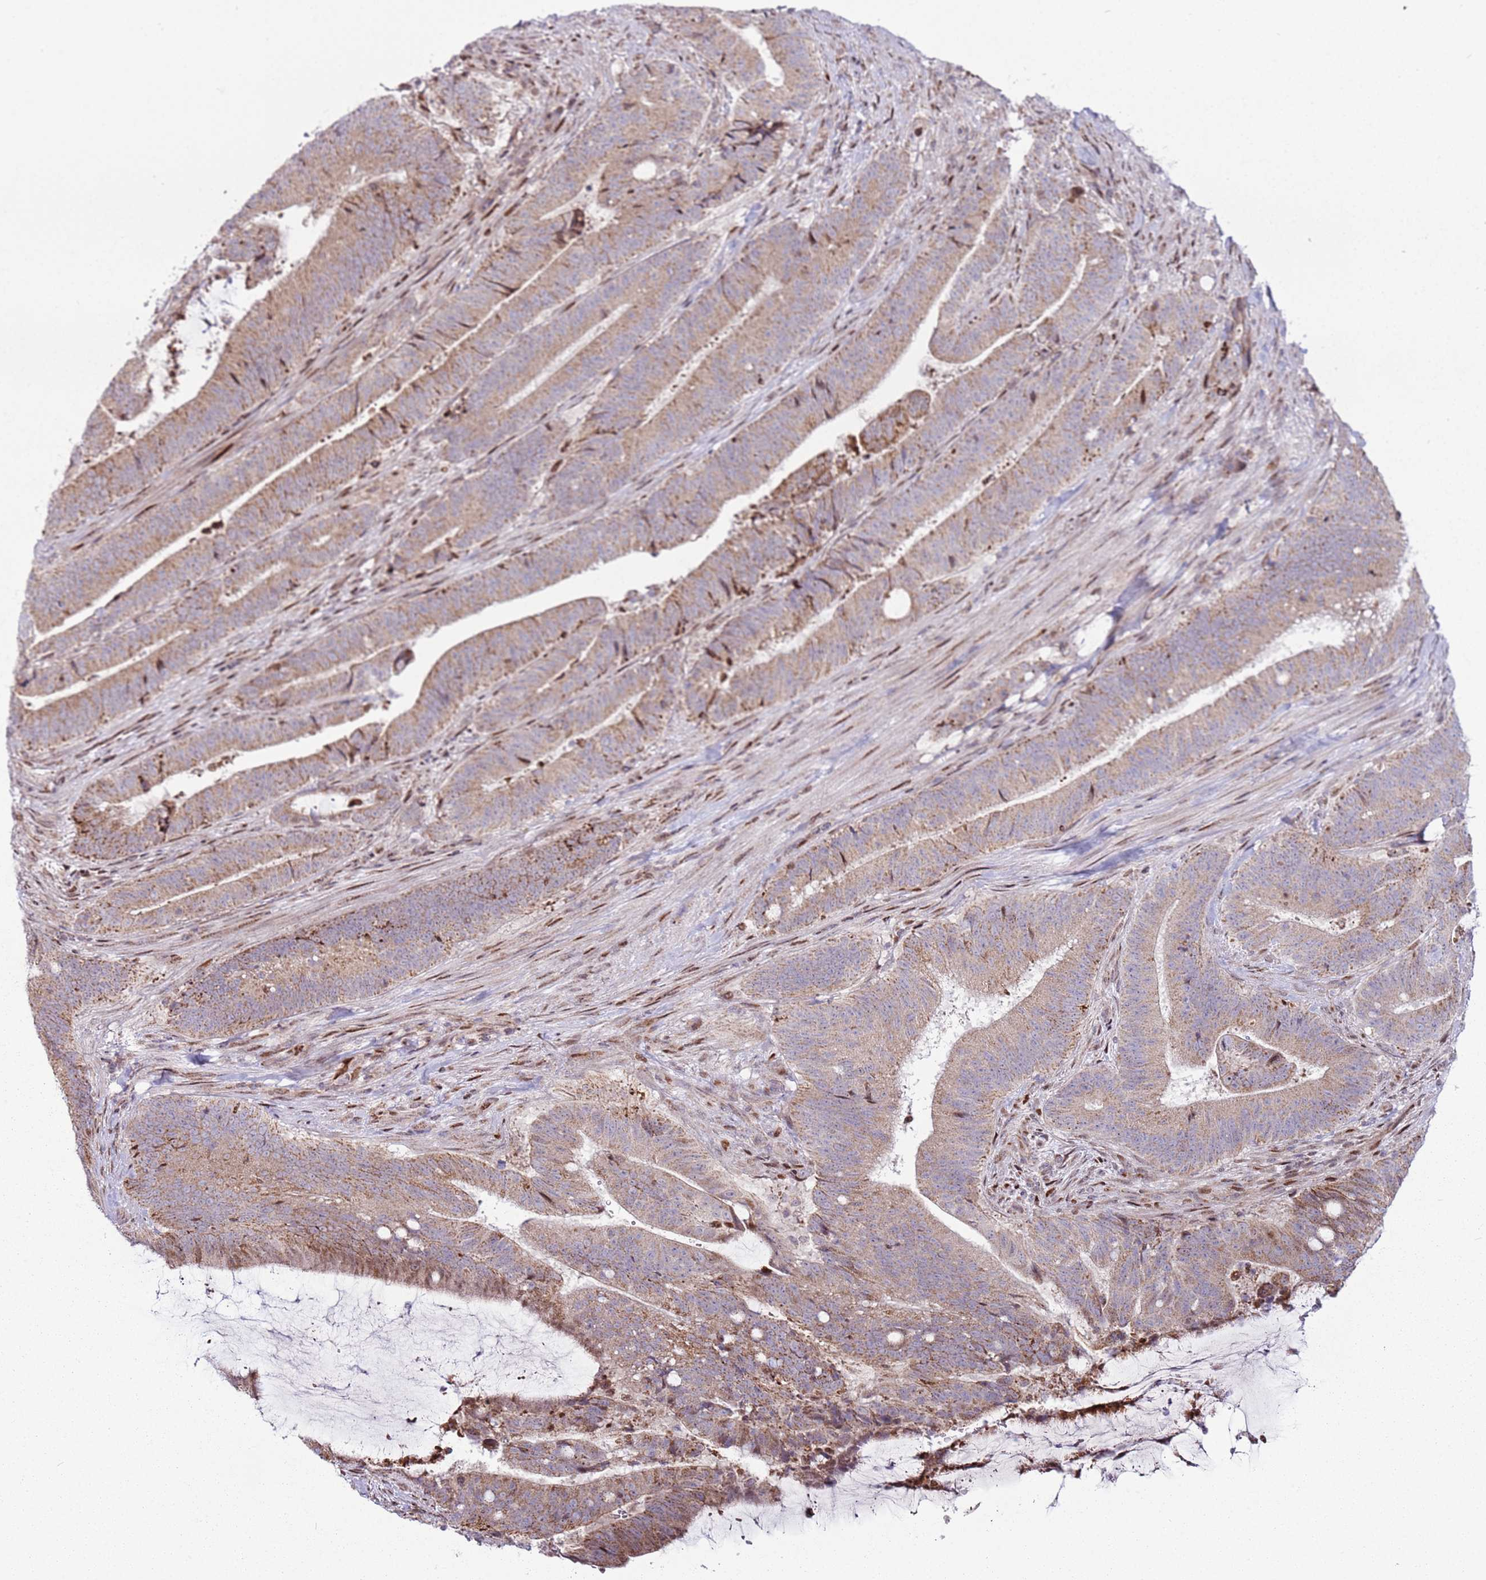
{"staining": {"intensity": "weak", "quantity": ">75%", "location": "cytoplasmic/membranous"}, "tissue": "colorectal cancer", "cell_type": "Tumor cells", "image_type": "cancer", "snomed": [{"axis": "morphology", "description": "Adenocarcinoma, NOS"}, {"axis": "topography", "description": "Colon"}], "caption": "A low amount of weak cytoplasmic/membranous expression is seen in about >75% of tumor cells in colorectal adenocarcinoma tissue. (brown staining indicates protein expression, while blue staining denotes nuclei).", "gene": "PCTP", "patient": {"sex": "female", "age": 43}}